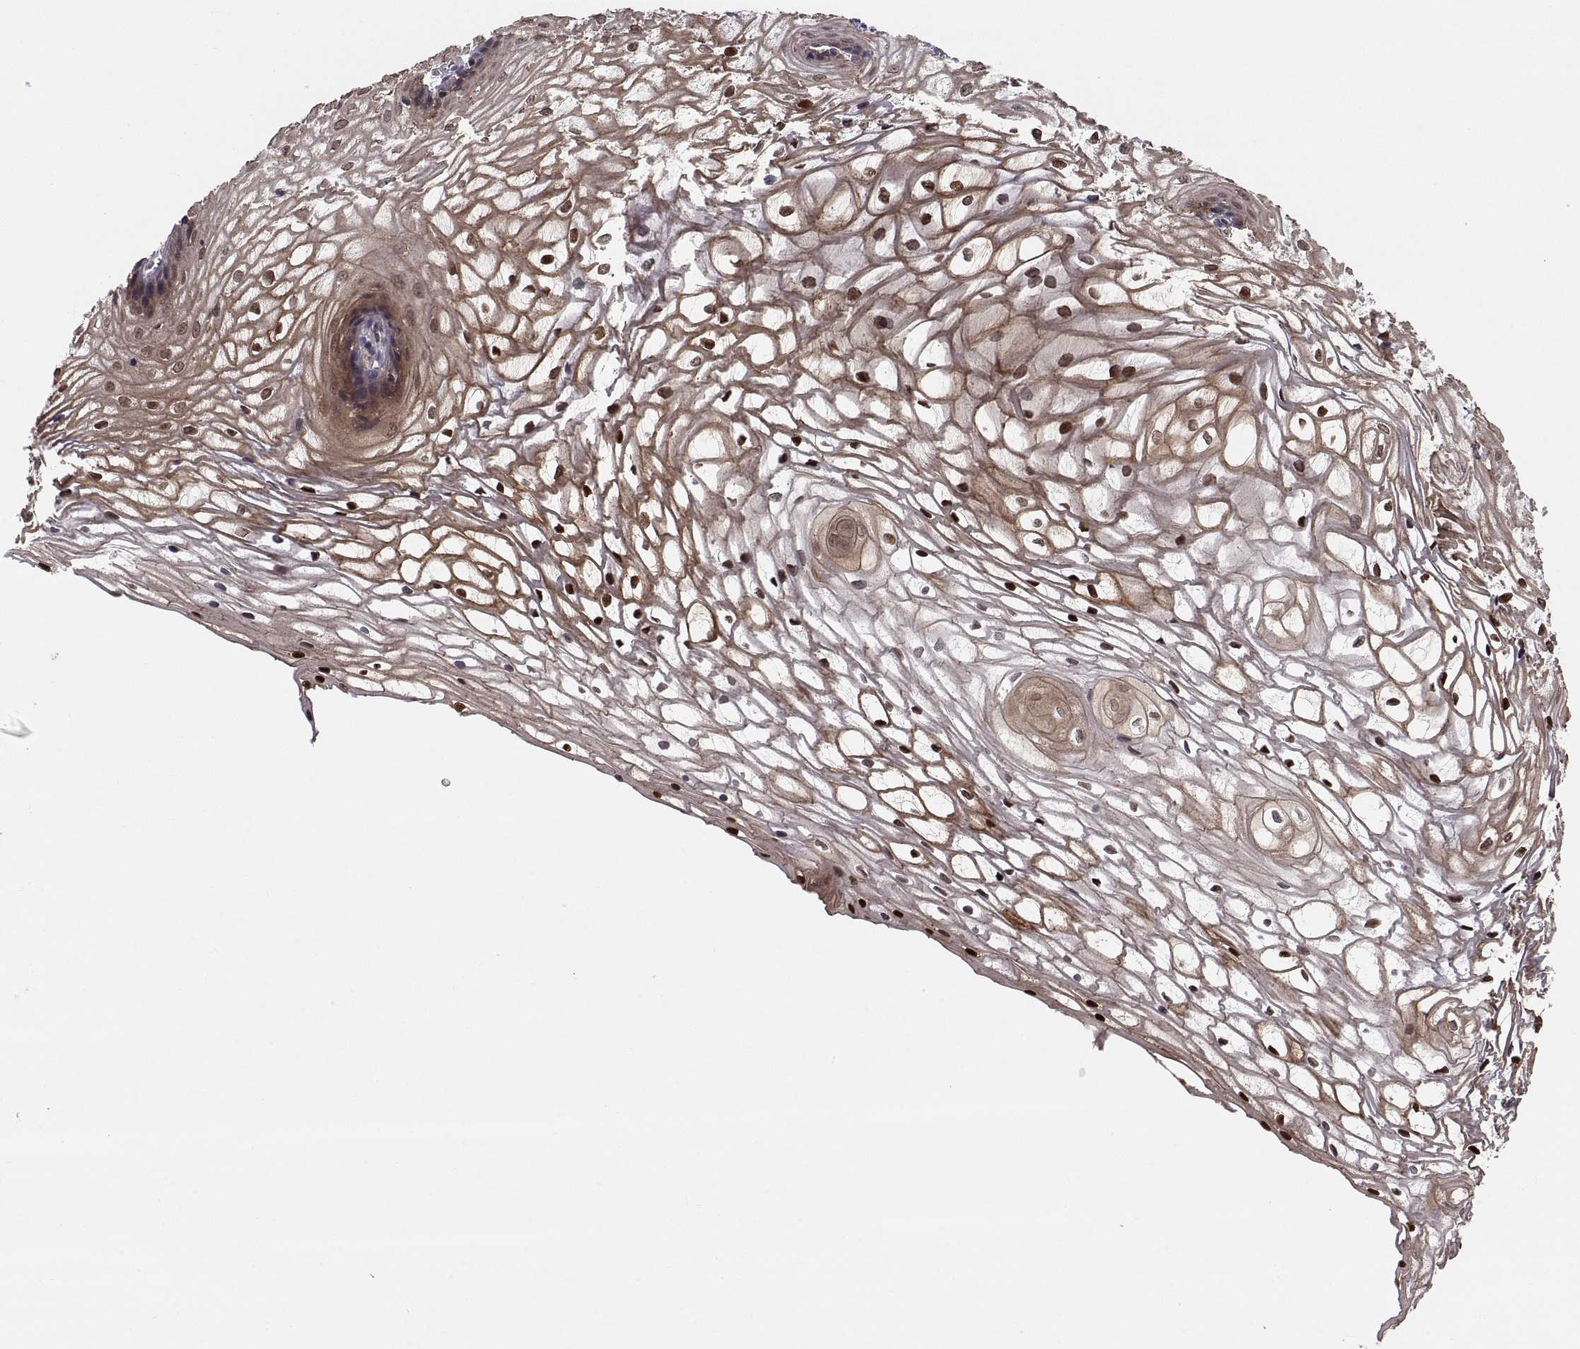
{"staining": {"intensity": "strong", "quantity": ">75%", "location": "cytoplasmic/membranous,nuclear"}, "tissue": "vagina", "cell_type": "Squamous epithelial cells", "image_type": "normal", "snomed": [{"axis": "morphology", "description": "Normal tissue, NOS"}, {"axis": "topography", "description": "Vagina"}], "caption": "Vagina stained with DAB (3,3'-diaminobenzidine) IHC displays high levels of strong cytoplasmic/membranous,nuclear positivity in about >75% of squamous epithelial cells.", "gene": "PKP1", "patient": {"sex": "female", "age": 34}}